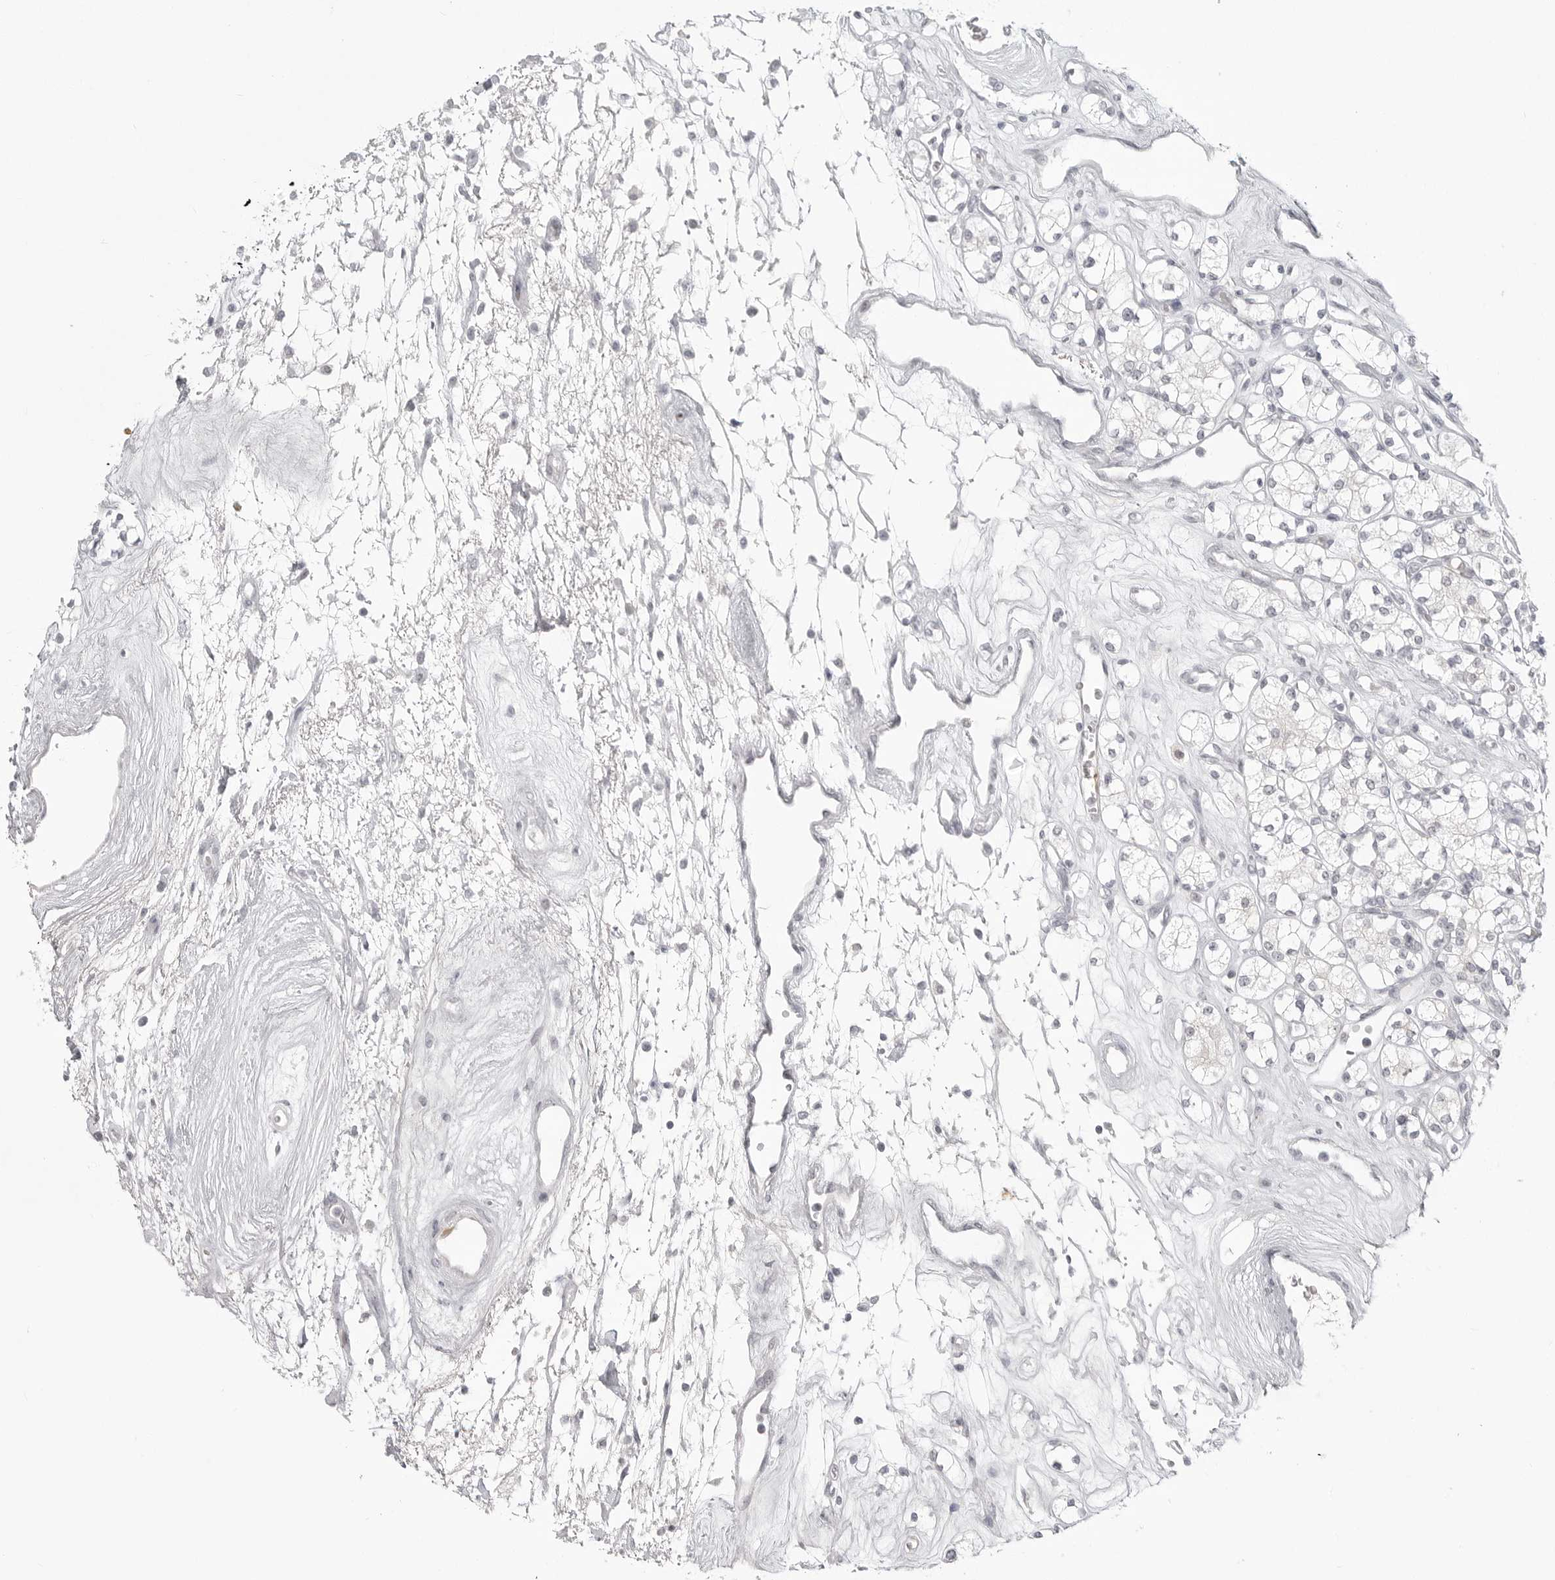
{"staining": {"intensity": "negative", "quantity": "none", "location": "none"}, "tissue": "renal cancer", "cell_type": "Tumor cells", "image_type": "cancer", "snomed": [{"axis": "morphology", "description": "Adenocarcinoma, NOS"}, {"axis": "topography", "description": "Kidney"}], "caption": "IHC of human renal adenocarcinoma displays no staining in tumor cells. (Immunohistochemistry (ihc), brightfield microscopy, high magnification).", "gene": "TCTN3", "patient": {"sex": "male", "age": 77}}